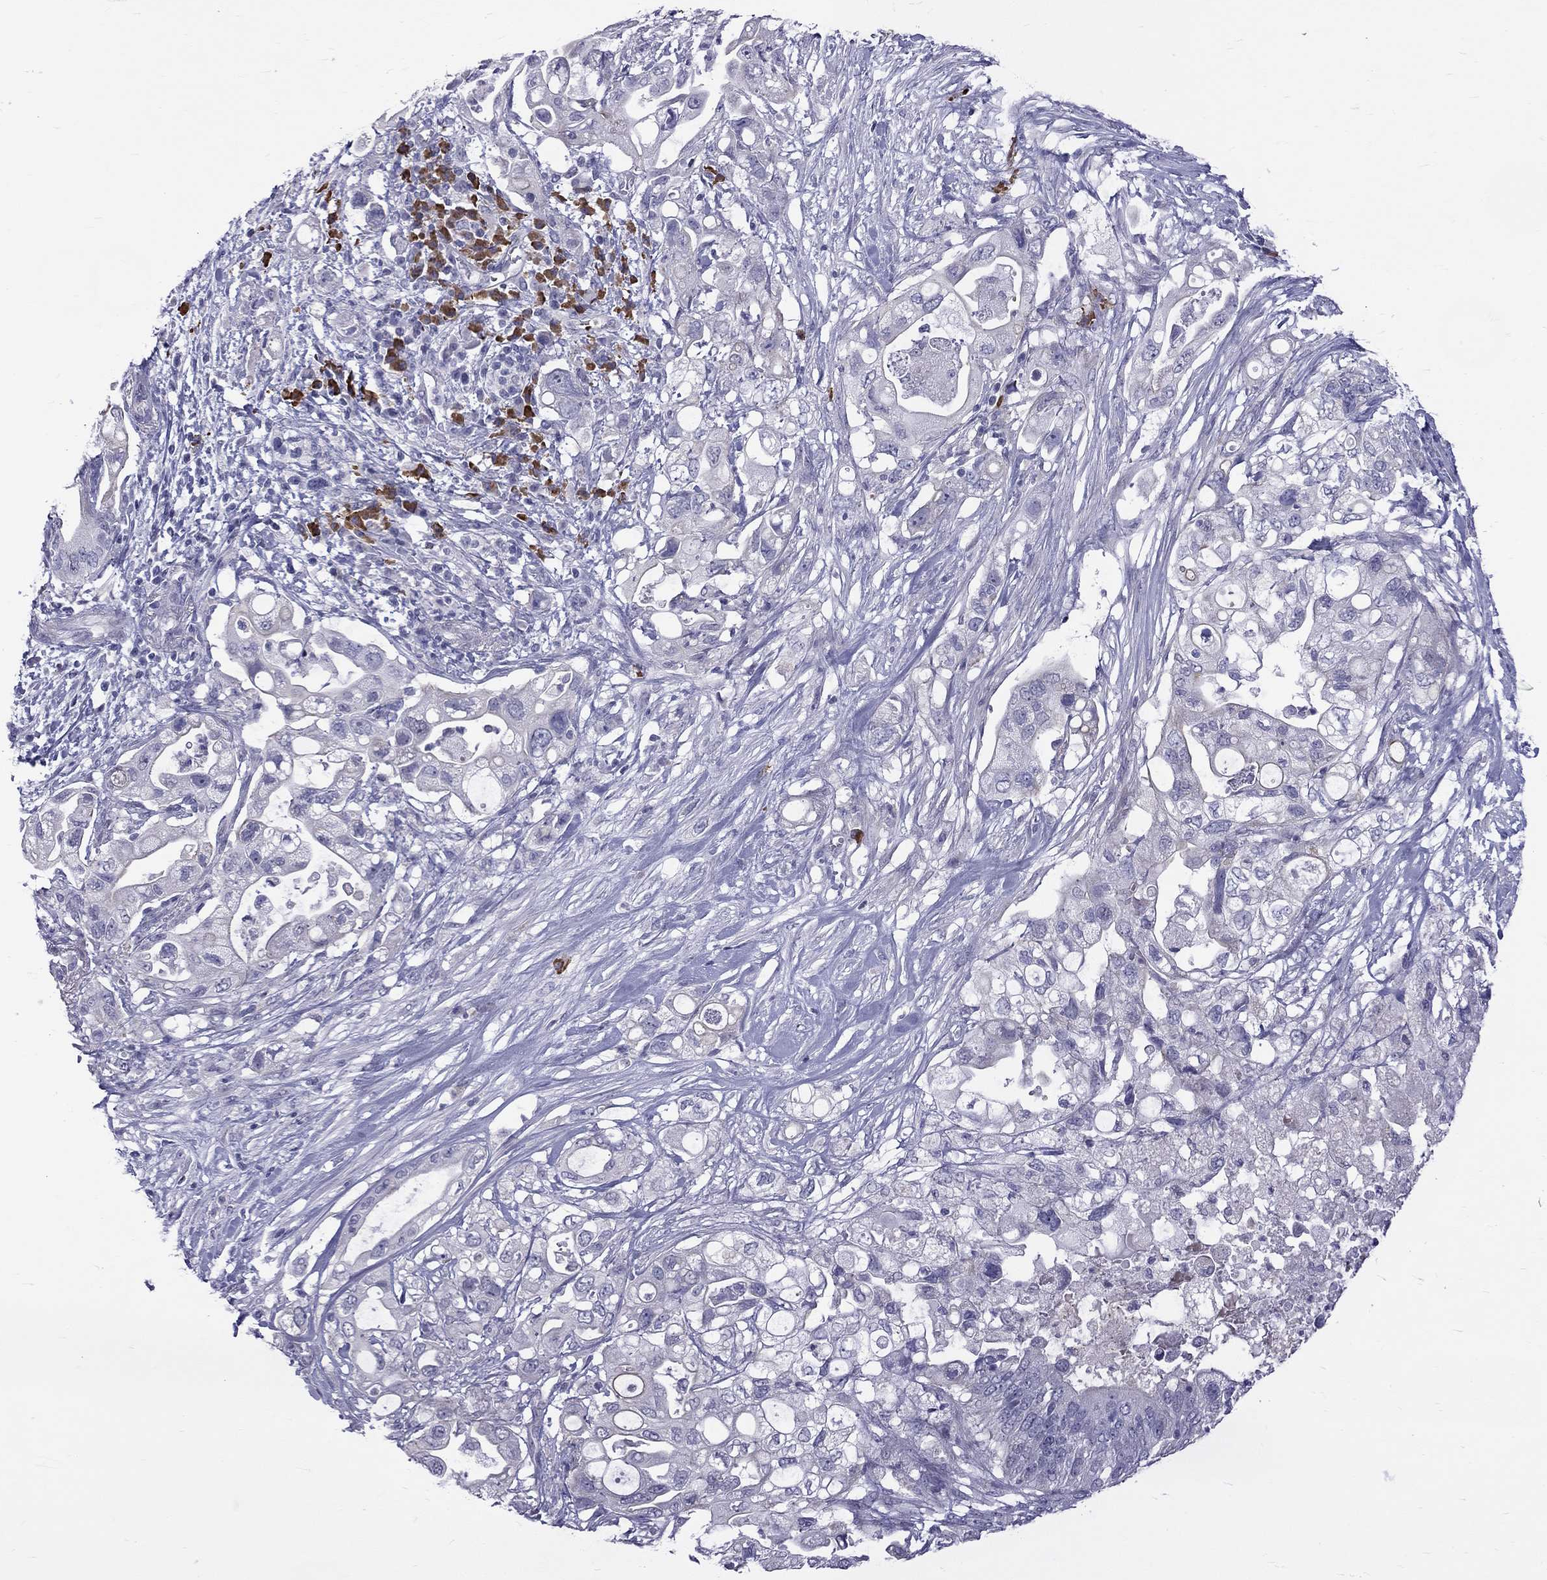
{"staining": {"intensity": "negative", "quantity": "none", "location": "none"}, "tissue": "pancreatic cancer", "cell_type": "Tumor cells", "image_type": "cancer", "snomed": [{"axis": "morphology", "description": "Adenocarcinoma, NOS"}, {"axis": "topography", "description": "Pancreas"}], "caption": "IHC of human pancreatic cancer displays no expression in tumor cells.", "gene": "RTL9", "patient": {"sex": "female", "age": 72}}